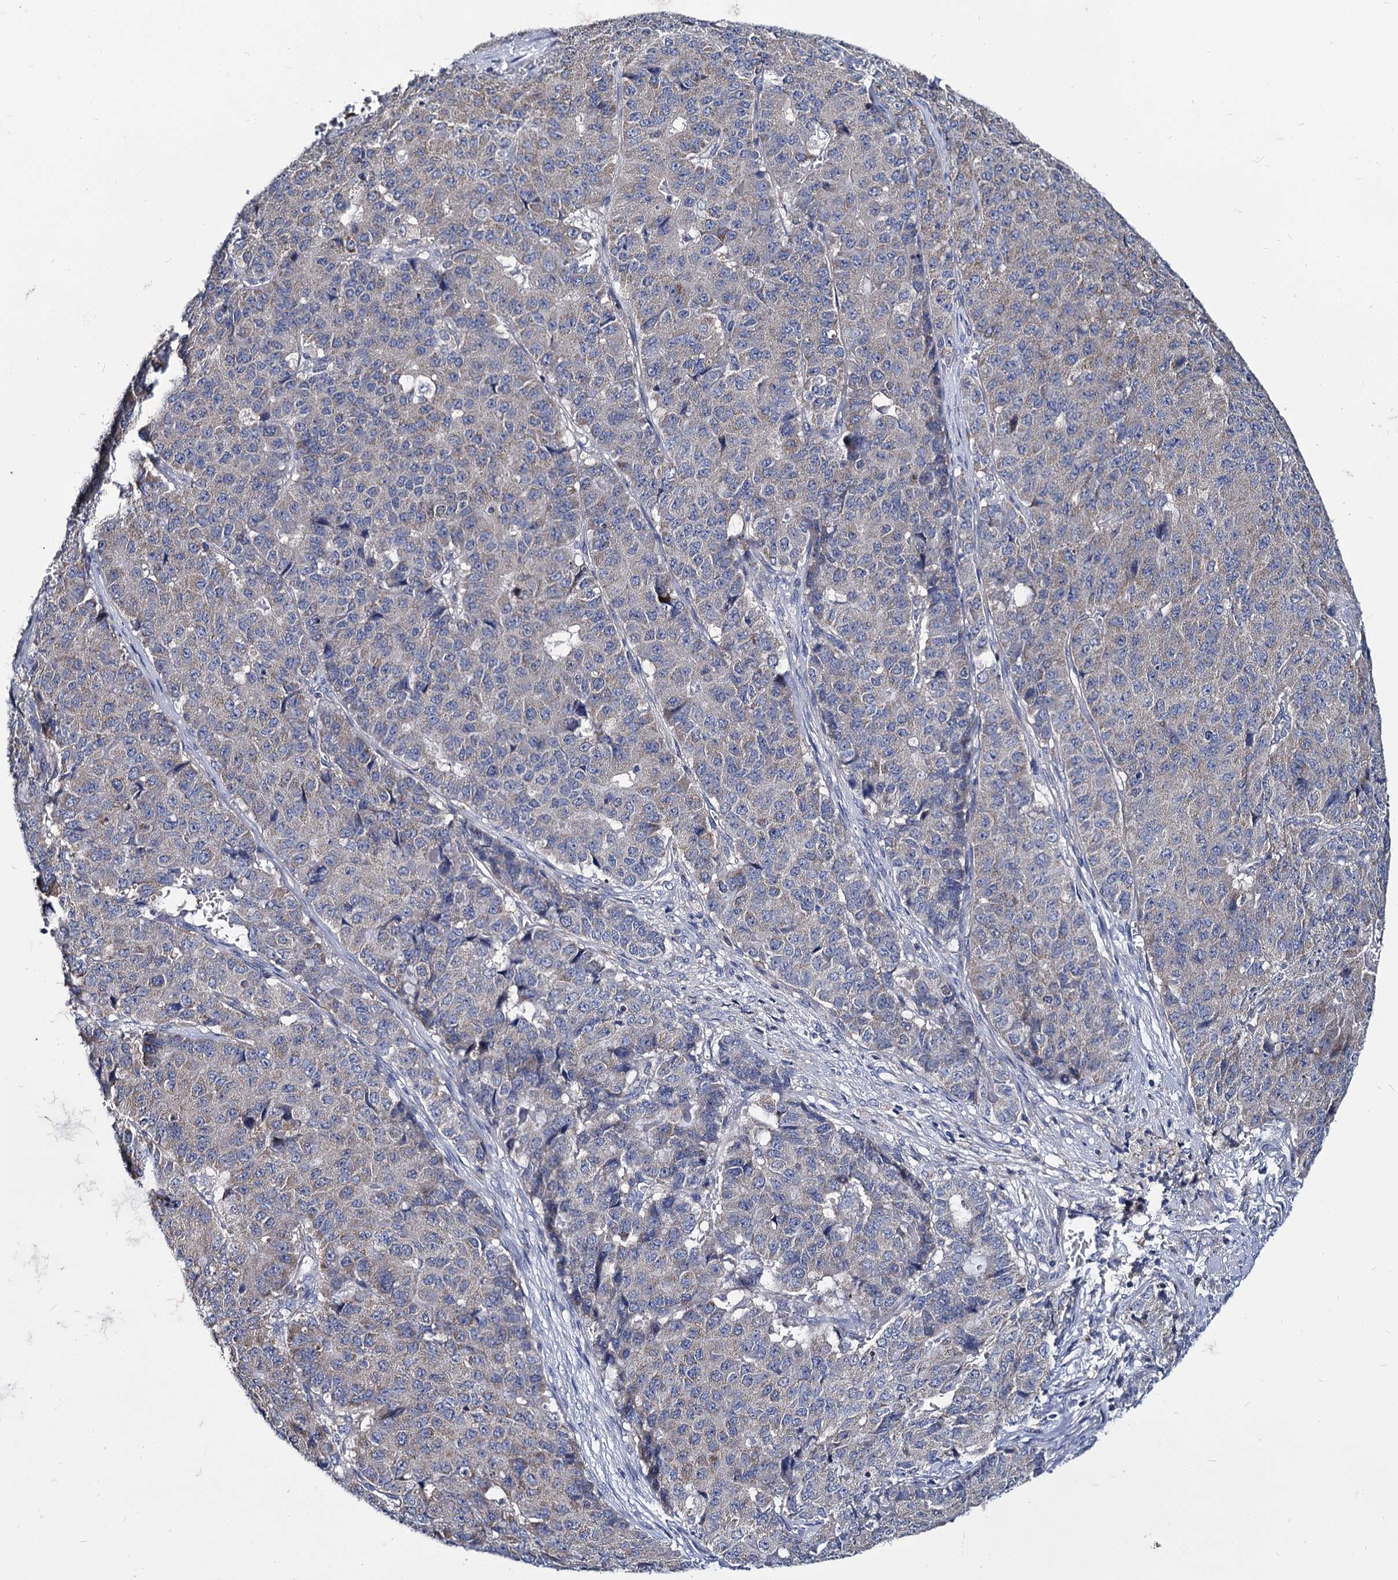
{"staining": {"intensity": "negative", "quantity": "none", "location": "none"}, "tissue": "pancreatic cancer", "cell_type": "Tumor cells", "image_type": "cancer", "snomed": [{"axis": "morphology", "description": "Adenocarcinoma, NOS"}, {"axis": "topography", "description": "Pancreas"}], "caption": "Pancreatic cancer was stained to show a protein in brown. There is no significant staining in tumor cells. (Brightfield microscopy of DAB (3,3'-diaminobenzidine) immunohistochemistry at high magnification).", "gene": "PANX2", "patient": {"sex": "male", "age": 50}}